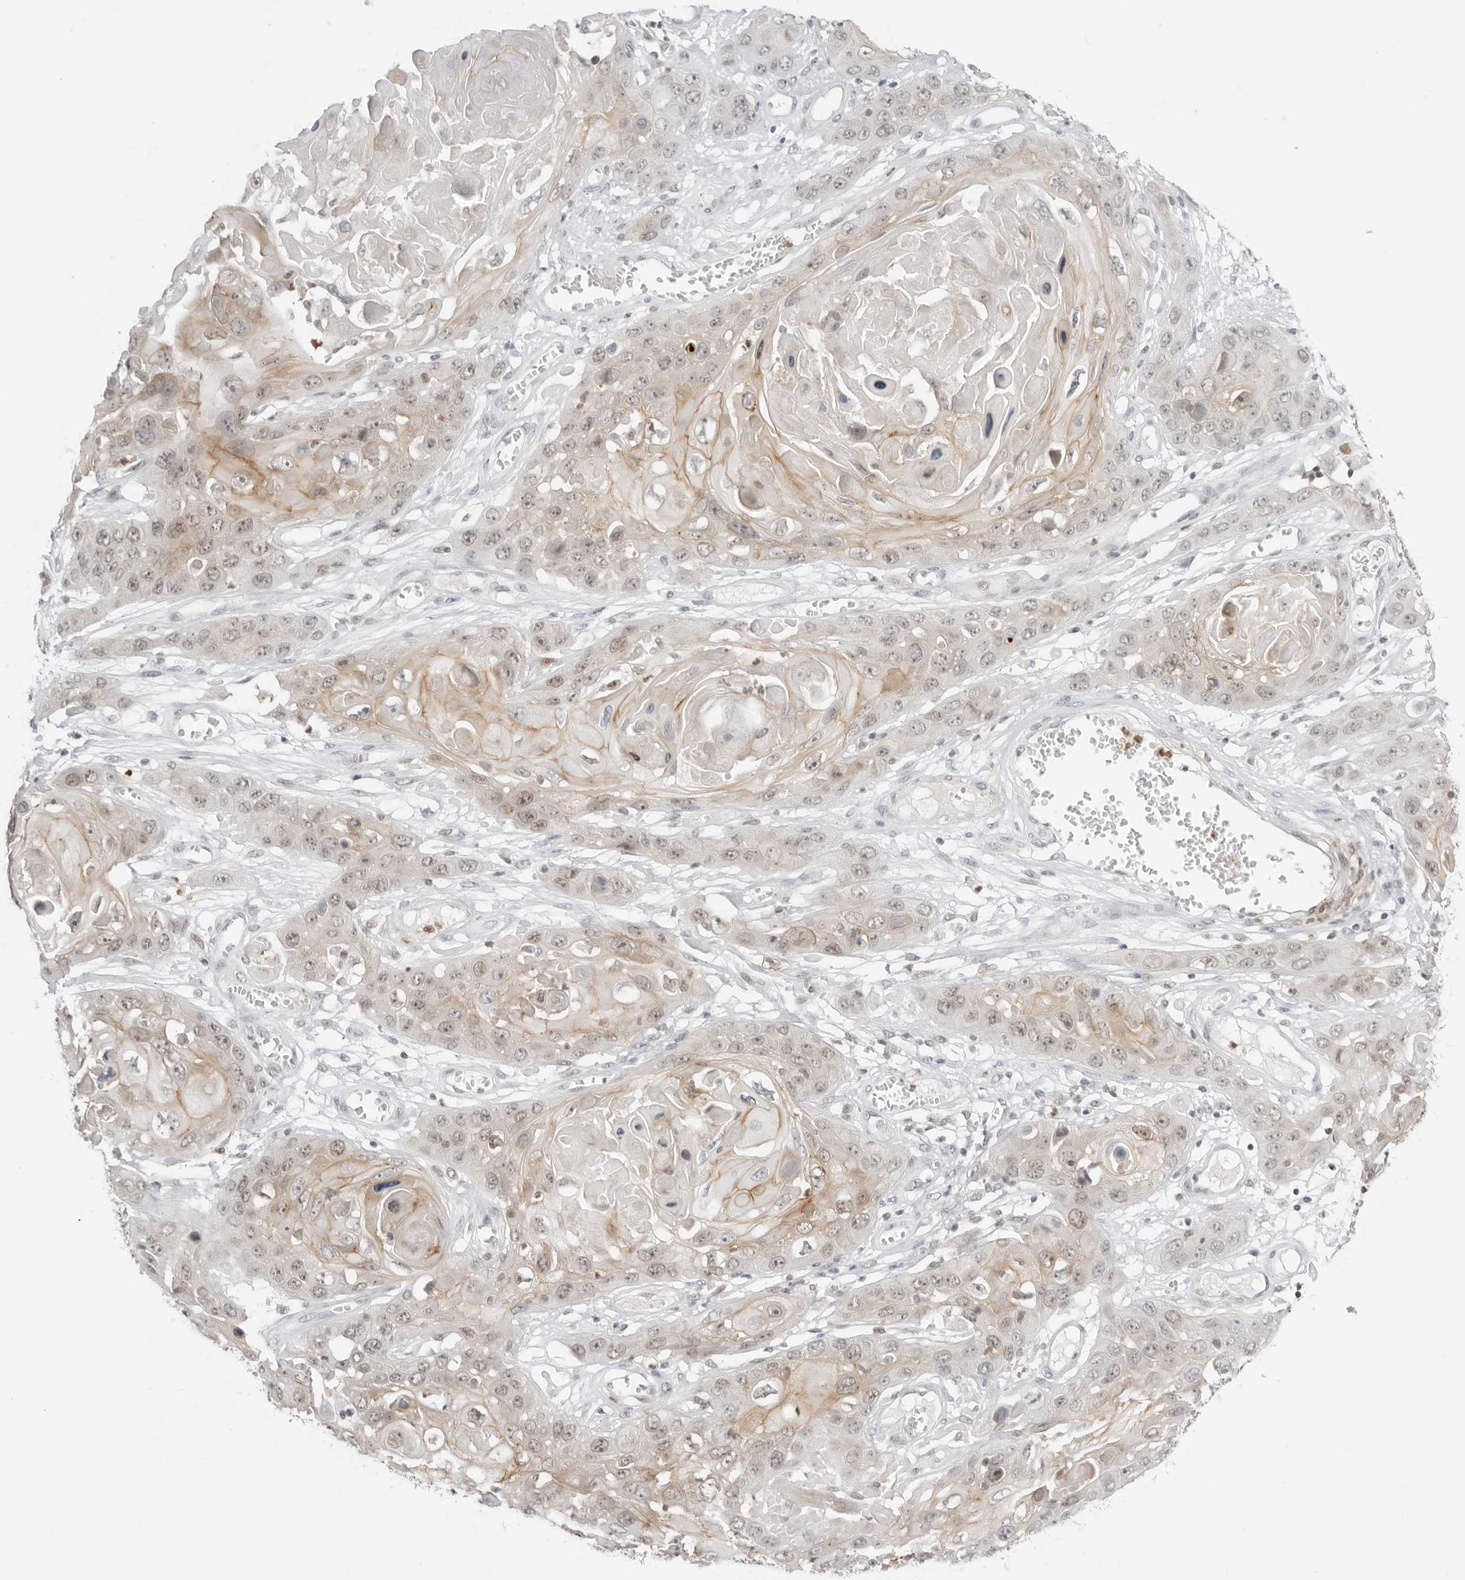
{"staining": {"intensity": "moderate", "quantity": "25%-75%", "location": "cytoplasmic/membranous,nuclear"}, "tissue": "skin cancer", "cell_type": "Tumor cells", "image_type": "cancer", "snomed": [{"axis": "morphology", "description": "Squamous cell carcinoma, NOS"}, {"axis": "topography", "description": "Skin"}], "caption": "Brown immunohistochemical staining in skin cancer reveals moderate cytoplasmic/membranous and nuclear staining in about 25%-75% of tumor cells.", "gene": "RNF146", "patient": {"sex": "male", "age": 55}}